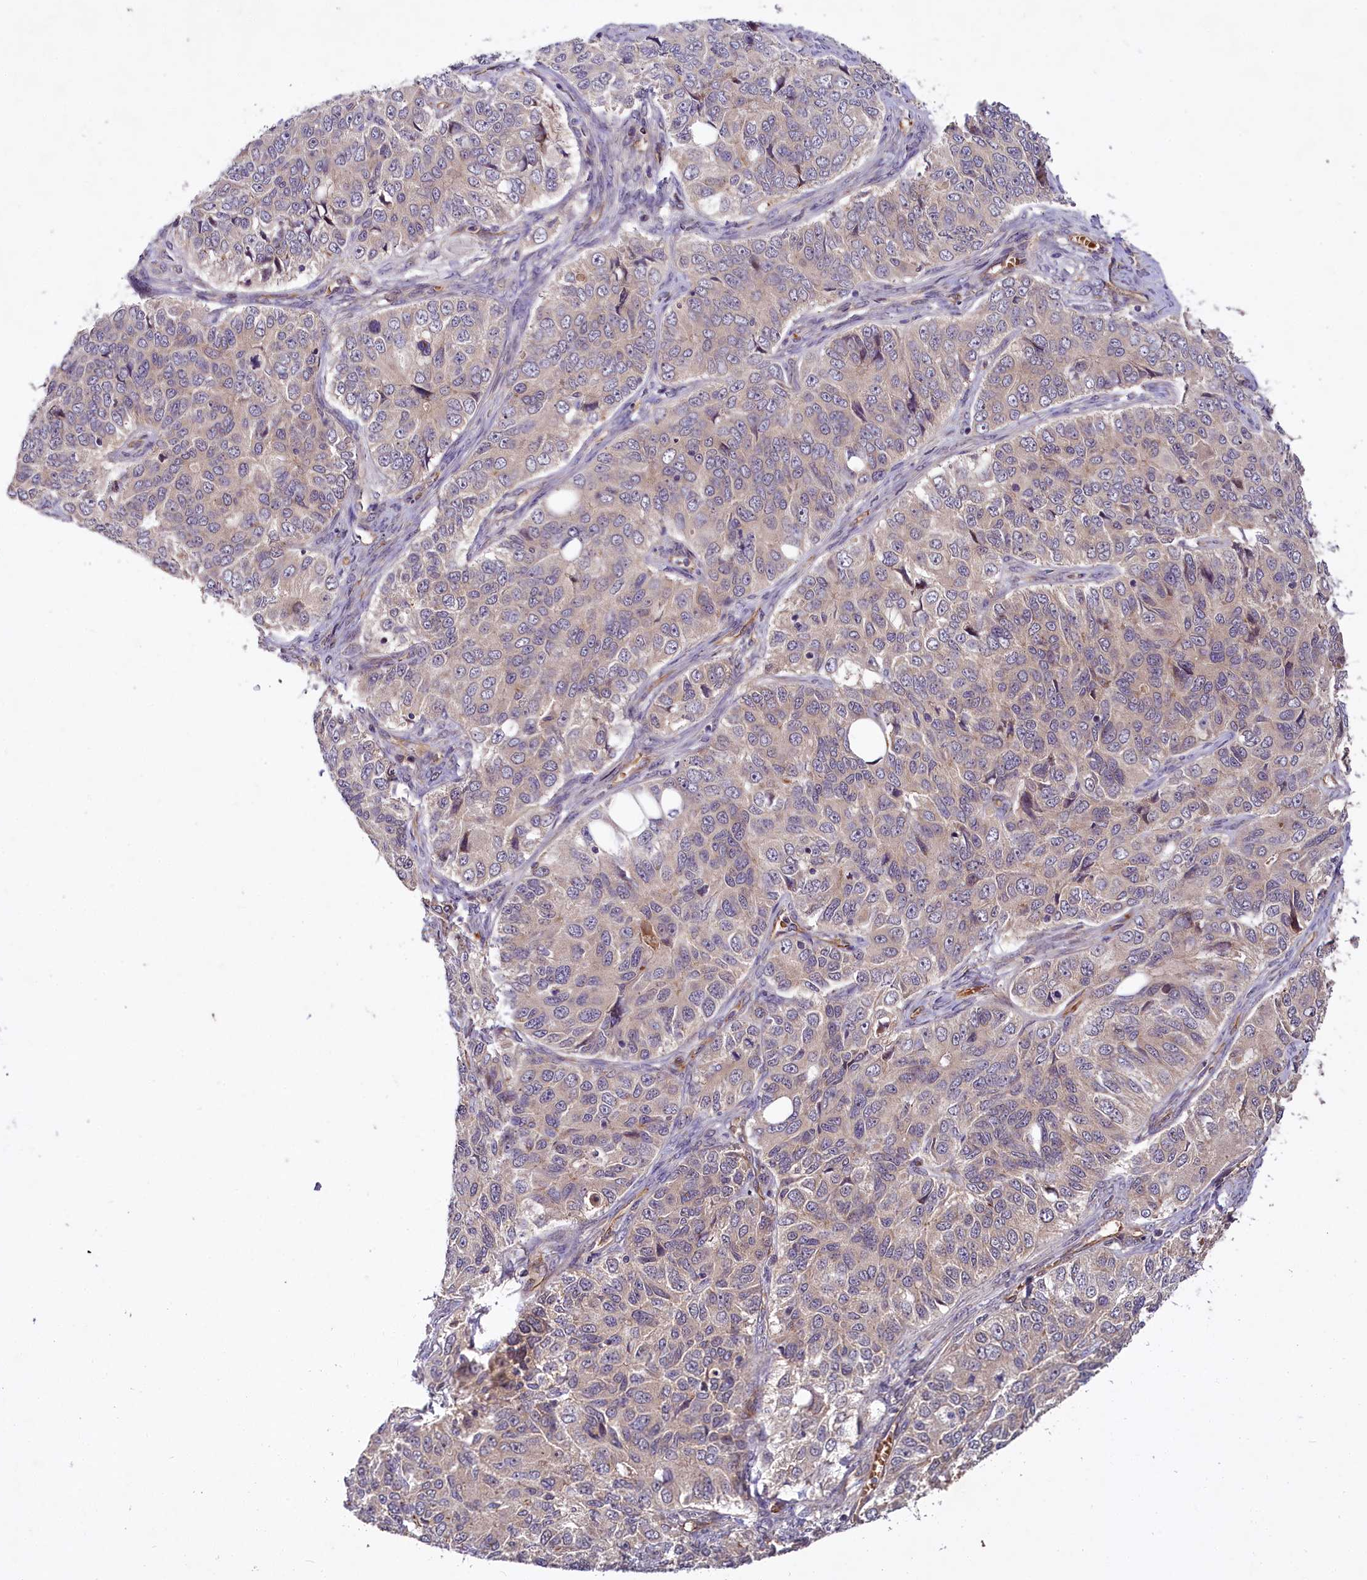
{"staining": {"intensity": "negative", "quantity": "none", "location": "none"}, "tissue": "ovarian cancer", "cell_type": "Tumor cells", "image_type": "cancer", "snomed": [{"axis": "morphology", "description": "Carcinoma, endometroid"}, {"axis": "topography", "description": "Ovary"}], "caption": "An immunohistochemistry (IHC) histopathology image of ovarian cancer is shown. There is no staining in tumor cells of ovarian cancer. The staining is performed using DAB (3,3'-diaminobenzidine) brown chromogen with nuclei counter-stained in using hematoxylin.", "gene": "PKN2", "patient": {"sex": "female", "age": 51}}